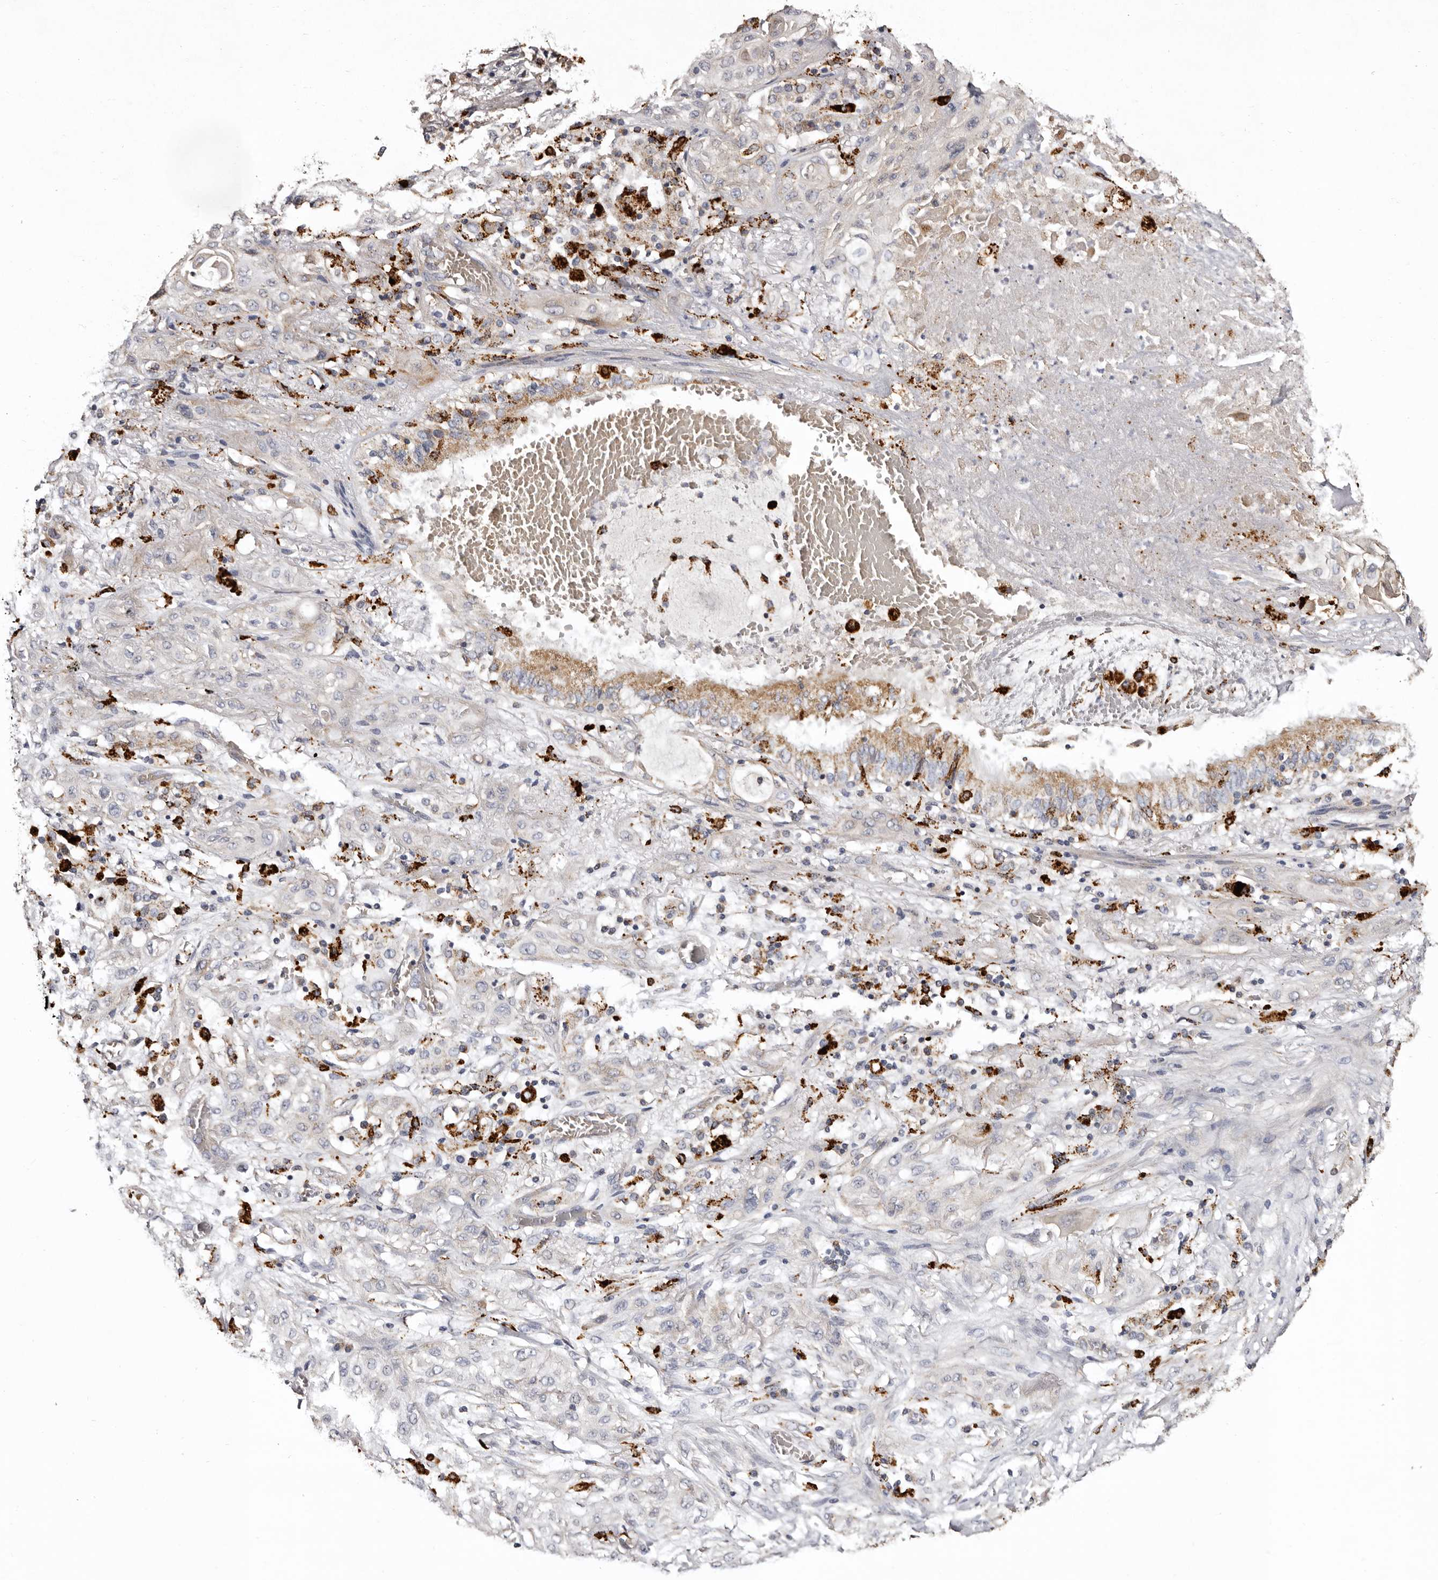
{"staining": {"intensity": "weak", "quantity": "<25%", "location": "cytoplasmic/membranous"}, "tissue": "lung cancer", "cell_type": "Tumor cells", "image_type": "cancer", "snomed": [{"axis": "morphology", "description": "Squamous cell carcinoma, NOS"}, {"axis": "topography", "description": "Lung"}], "caption": "DAB immunohistochemical staining of human lung cancer (squamous cell carcinoma) shows no significant expression in tumor cells. (DAB IHC, high magnification).", "gene": "MECR", "patient": {"sex": "female", "age": 47}}